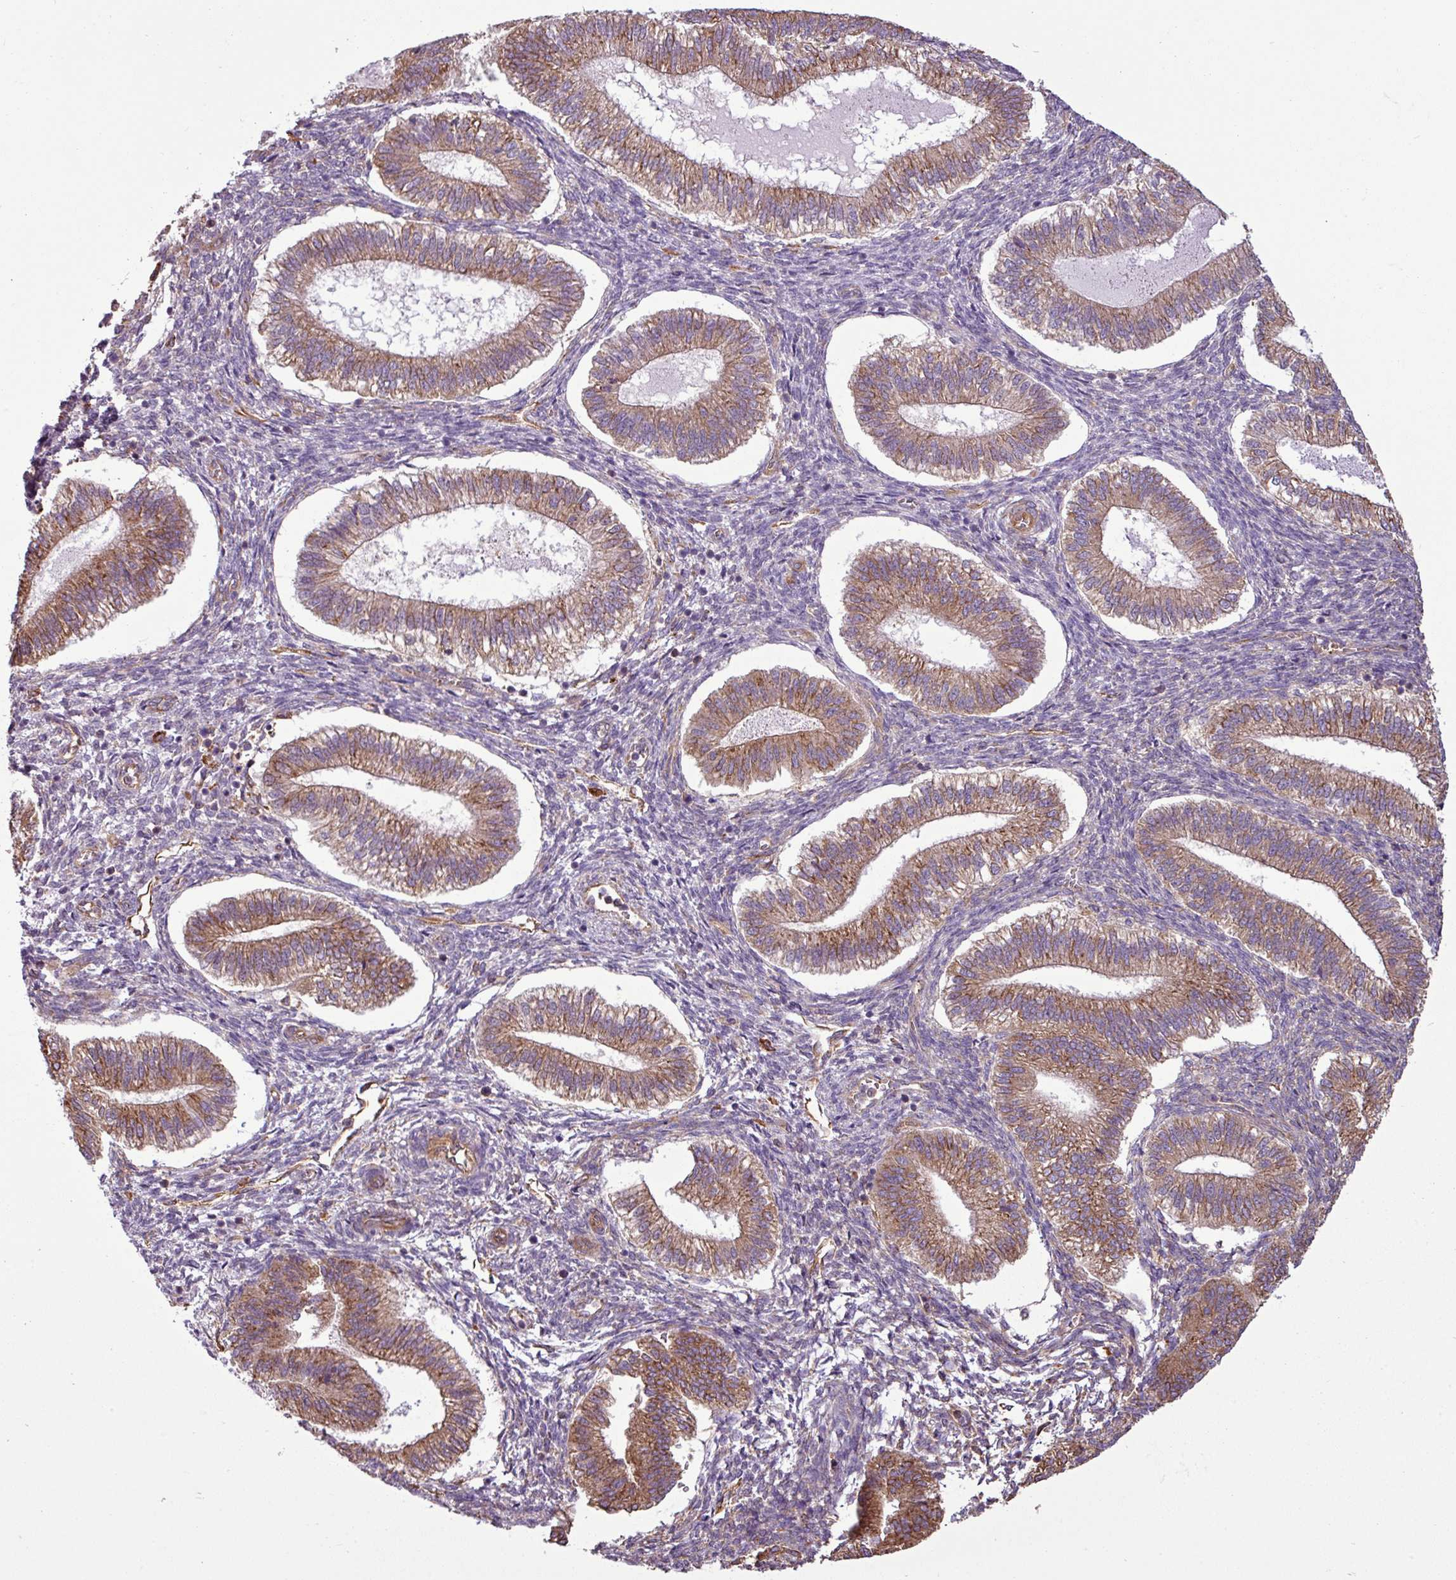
{"staining": {"intensity": "negative", "quantity": "none", "location": "none"}, "tissue": "endometrium", "cell_type": "Cells in endometrial stroma", "image_type": "normal", "snomed": [{"axis": "morphology", "description": "Normal tissue, NOS"}, {"axis": "topography", "description": "Endometrium"}], "caption": "Protein analysis of normal endometrium demonstrates no significant expression in cells in endometrial stroma.", "gene": "PACSIN2", "patient": {"sex": "female", "age": 25}}